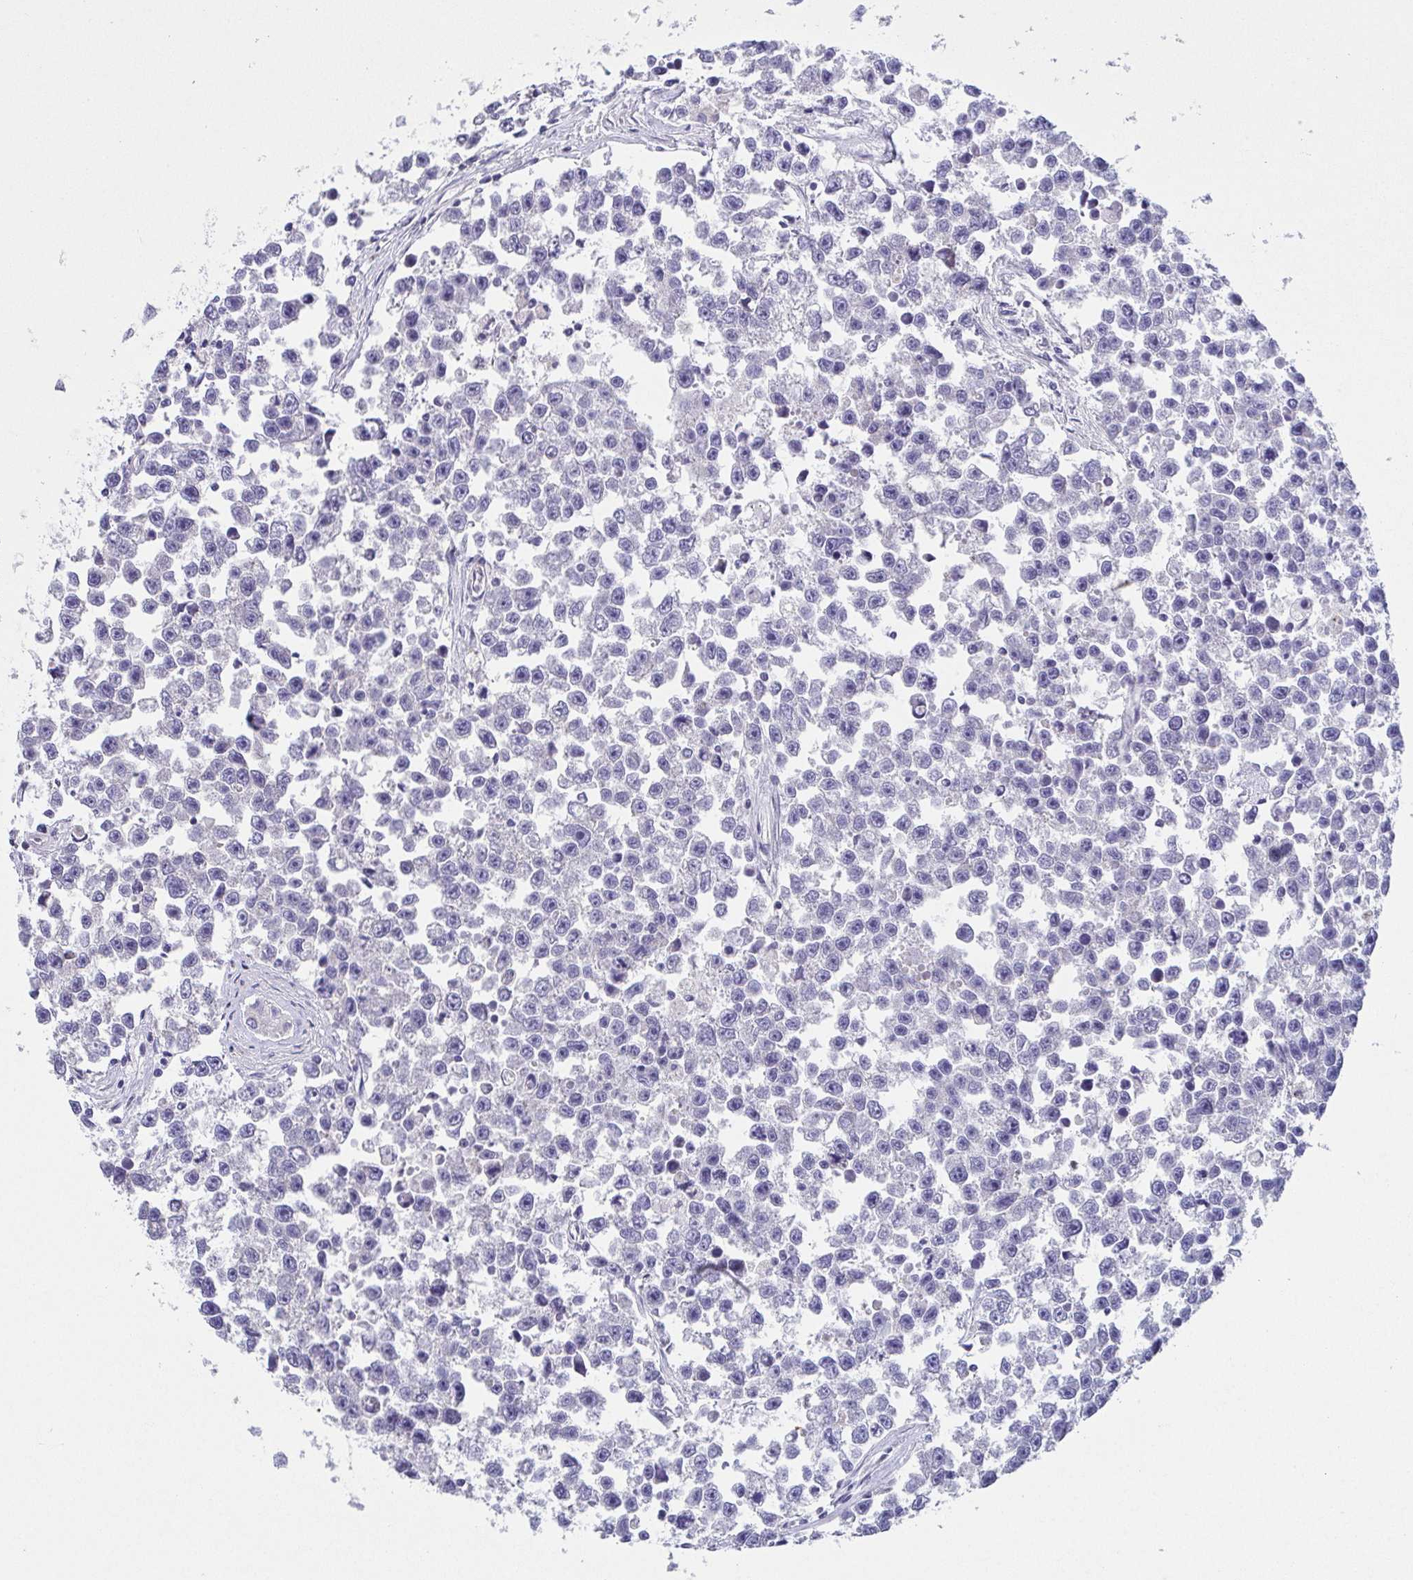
{"staining": {"intensity": "negative", "quantity": "none", "location": "none"}, "tissue": "testis cancer", "cell_type": "Tumor cells", "image_type": "cancer", "snomed": [{"axis": "morphology", "description": "Seminoma, NOS"}, {"axis": "topography", "description": "Testis"}], "caption": "Testis seminoma was stained to show a protein in brown. There is no significant positivity in tumor cells. The staining is performed using DAB (3,3'-diaminobenzidine) brown chromogen with nuclei counter-stained in using hematoxylin.", "gene": "GINM1", "patient": {"sex": "male", "age": 26}}